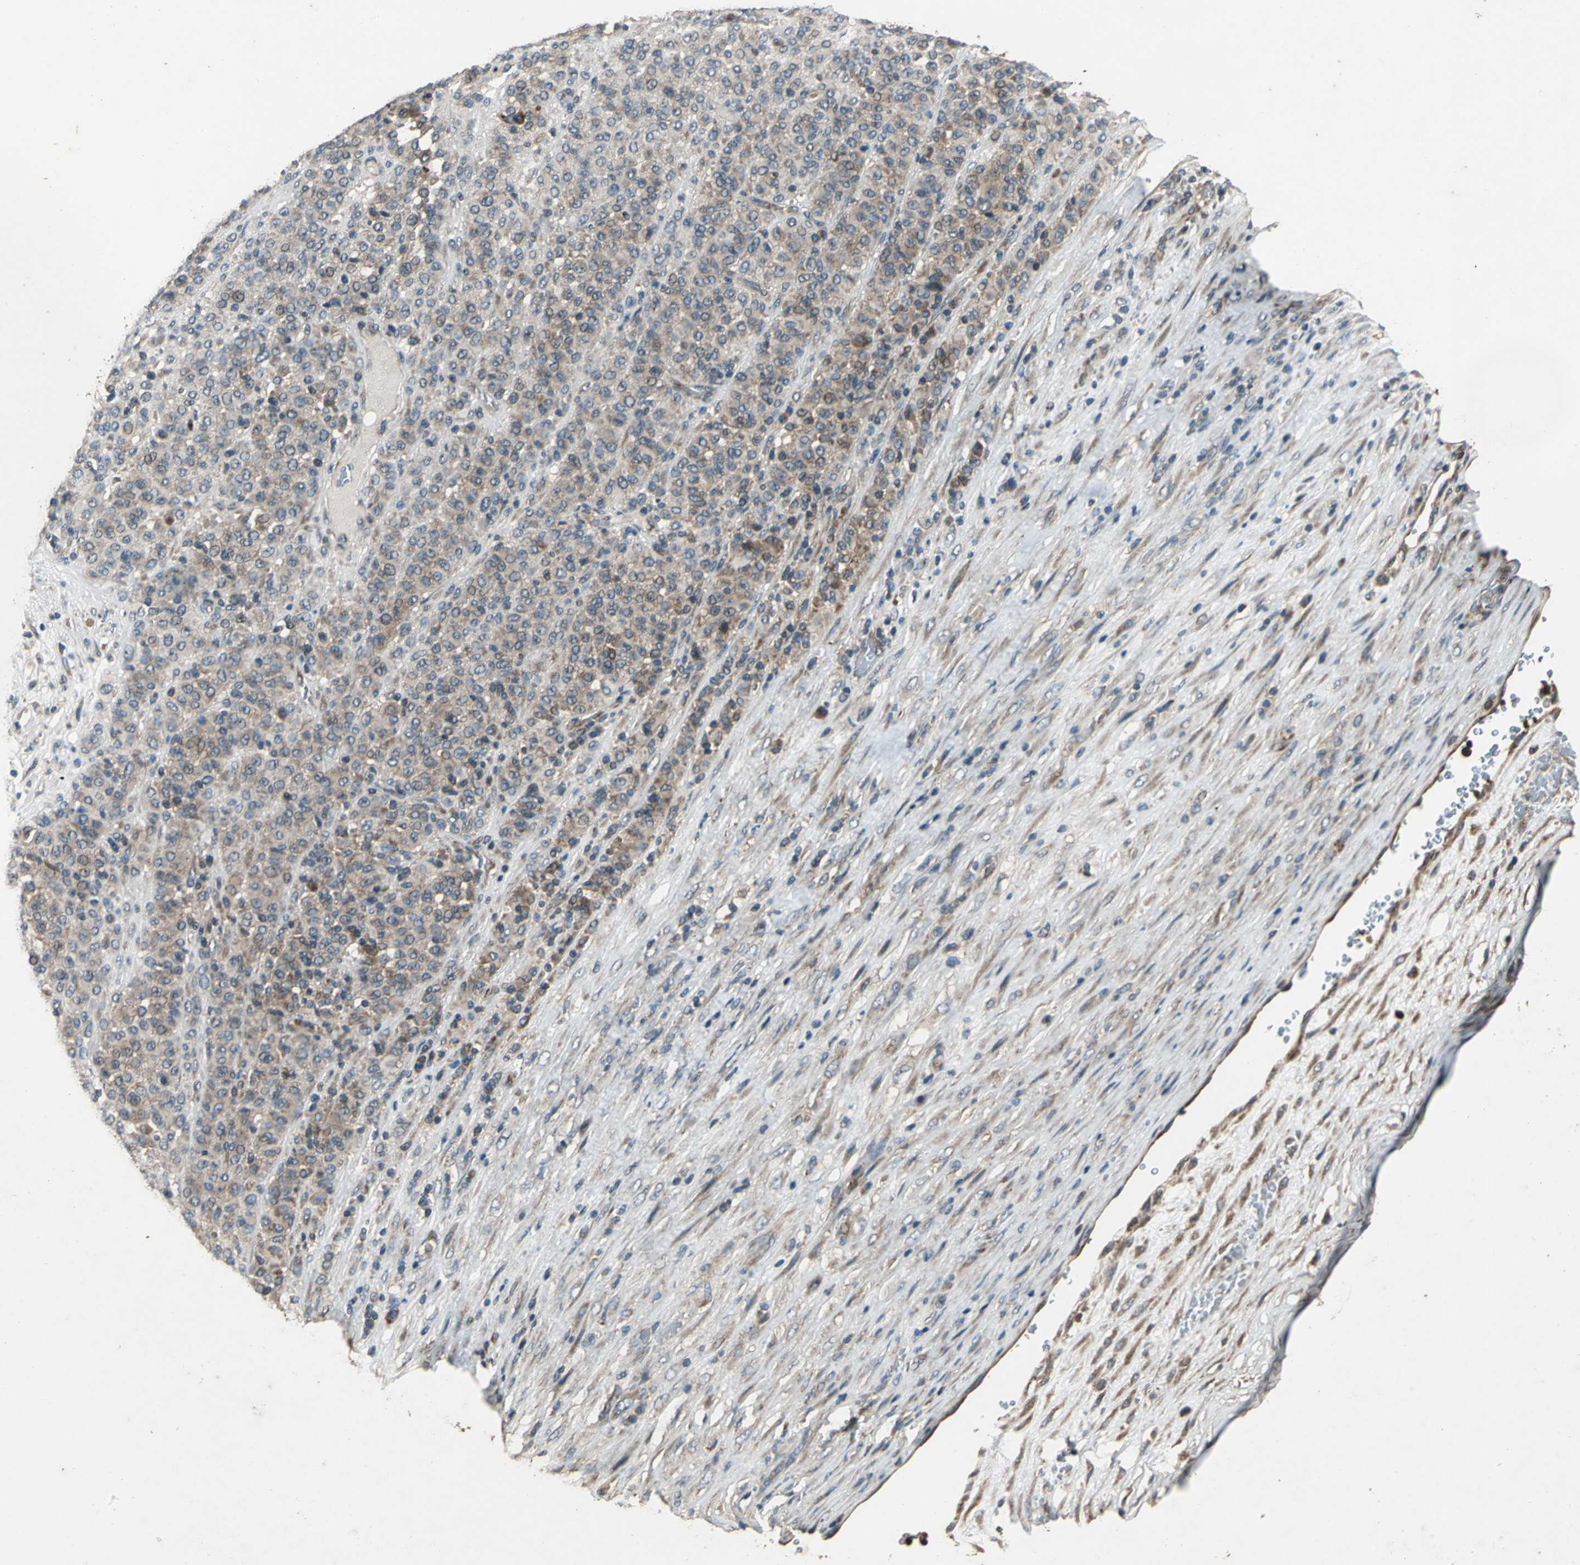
{"staining": {"intensity": "moderate", "quantity": ">75%", "location": "cytoplasmic/membranous"}, "tissue": "melanoma", "cell_type": "Tumor cells", "image_type": "cancer", "snomed": [{"axis": "morphology", "description": "Malignant melanoma, Metastatic site"}, {"axis": "topography", "description": "Pancreas"}], "caption": "The photomicrograph demonstrates staining of melanoma, revealing moderate cytoplasmic/membranous protein expression (brown color) within tumor cells.", "gene": "ZNF608", "patient": {"sex": "female", "age": 30}}